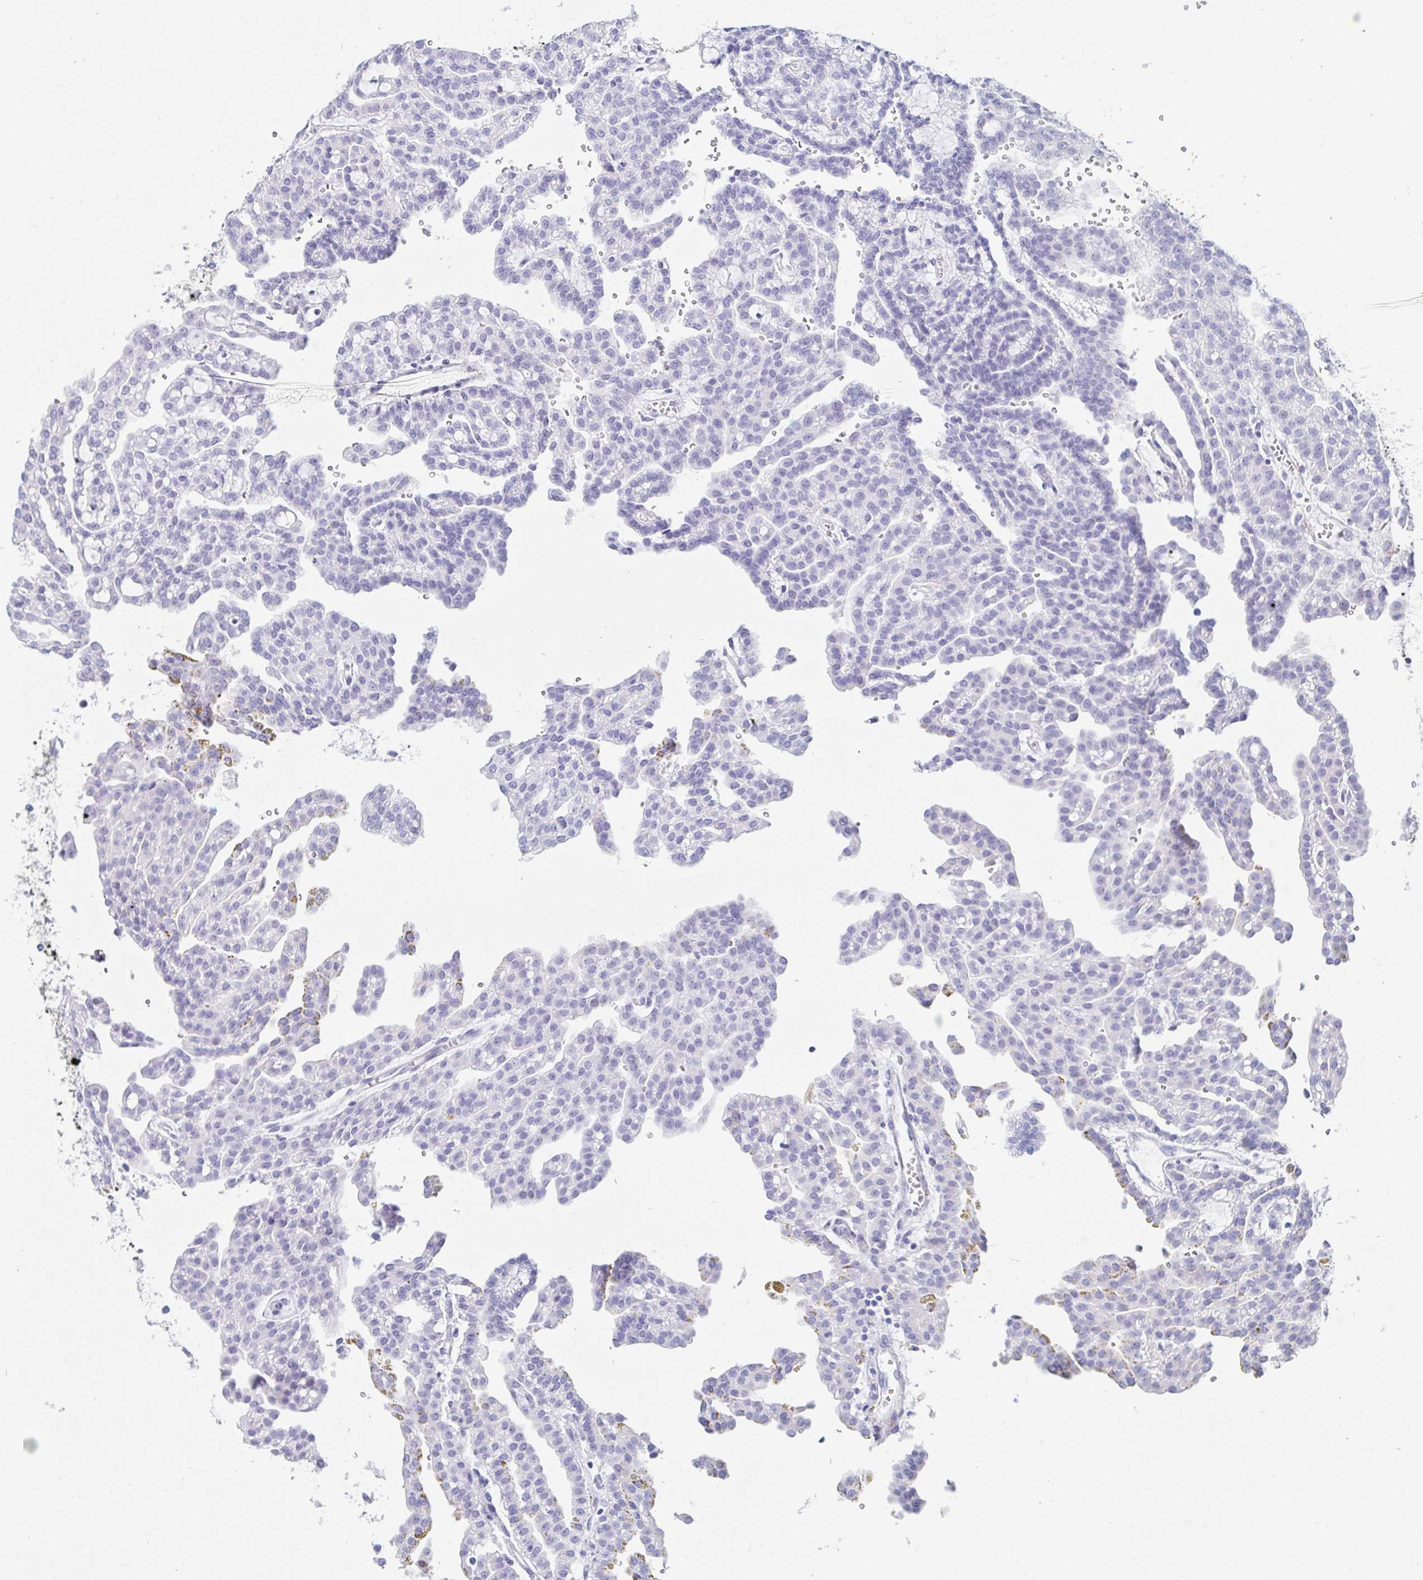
{"staining": {"intensity": "negative", "quantity": "none", "location": "none"}, "tissue": "renal cancer", "cell_type": "Tumor cells", "image_type": "cancer", "snomed": [{"axis": "morphology", "description": "Adenocarcinoma, NOS"}, {"axis": "topography", "description": "Kidney"}], "caption": "High magnification brightfield microscopy of renal cancer (adenocarcinoma) stained with DAB (3,3'-diaminobenzidine) (brown) and counterstained with hematoxylin (blue): tumor cells show no significant positivity.", "gene": "C4orf17", "patient": {"sex": "male", "age": 63}}